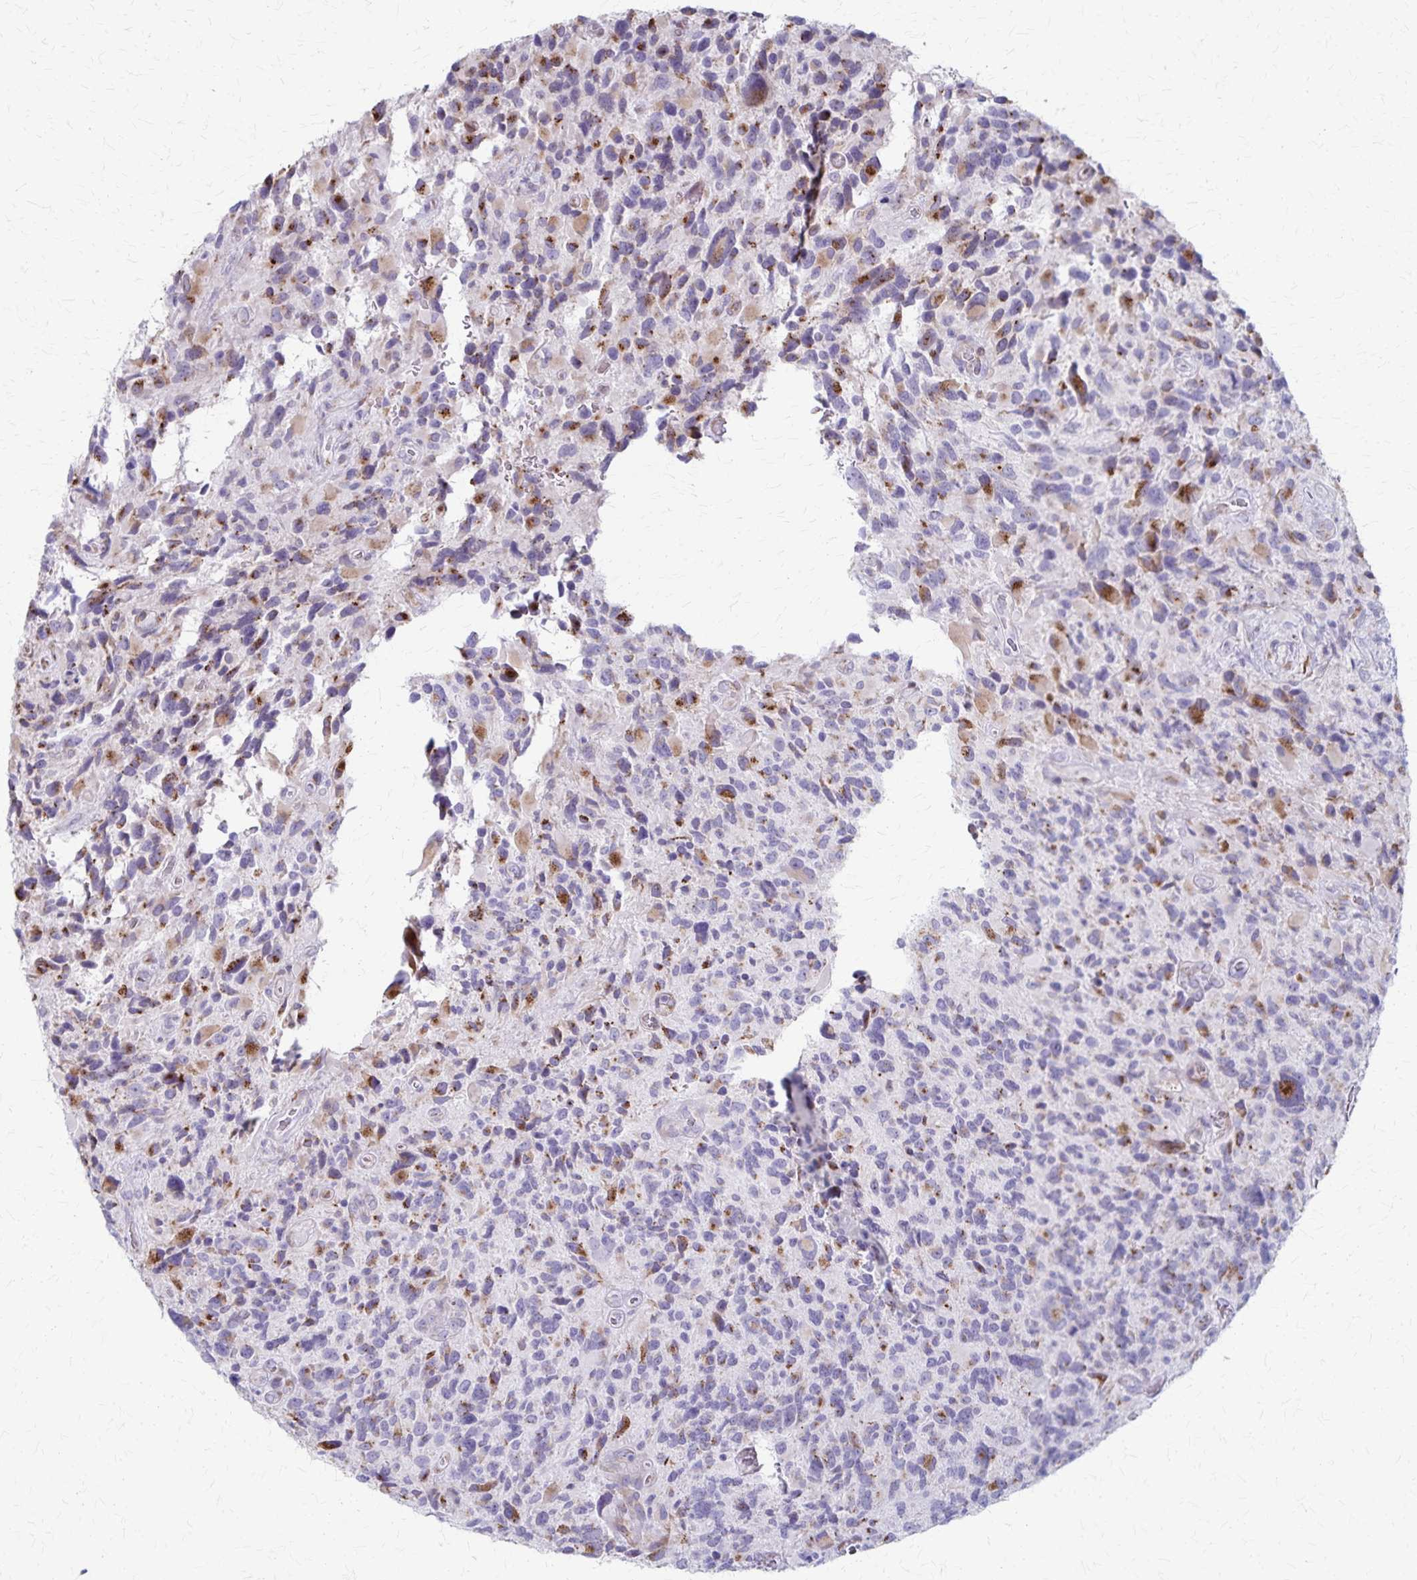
{"staining": {"intensity": "moderate", "quantity": "<25%", "location": "cytoplasmic/membranous"}, "tissue": "glioma", "cell_type": "Tumor cells", "image_type": "cancer", "snomed": [{"axis": "morphology", "description": "Glioma, malignant, High grade"}, {"axis": "topography", "description": "Brain"}], "caption": "Immunohistochemical staining of human malignant glioma (high-grade) exhibits low levels of moderate cytoplasmic/membranous expression in about <25% of tumor cells. The protein of interest is stained brown, and the nuclei are stained in blue (DAB IHC with brightfield microscopy, high magnification).", "gene": "MCFD2", "patient": {"sex": "male", "age": 46}}